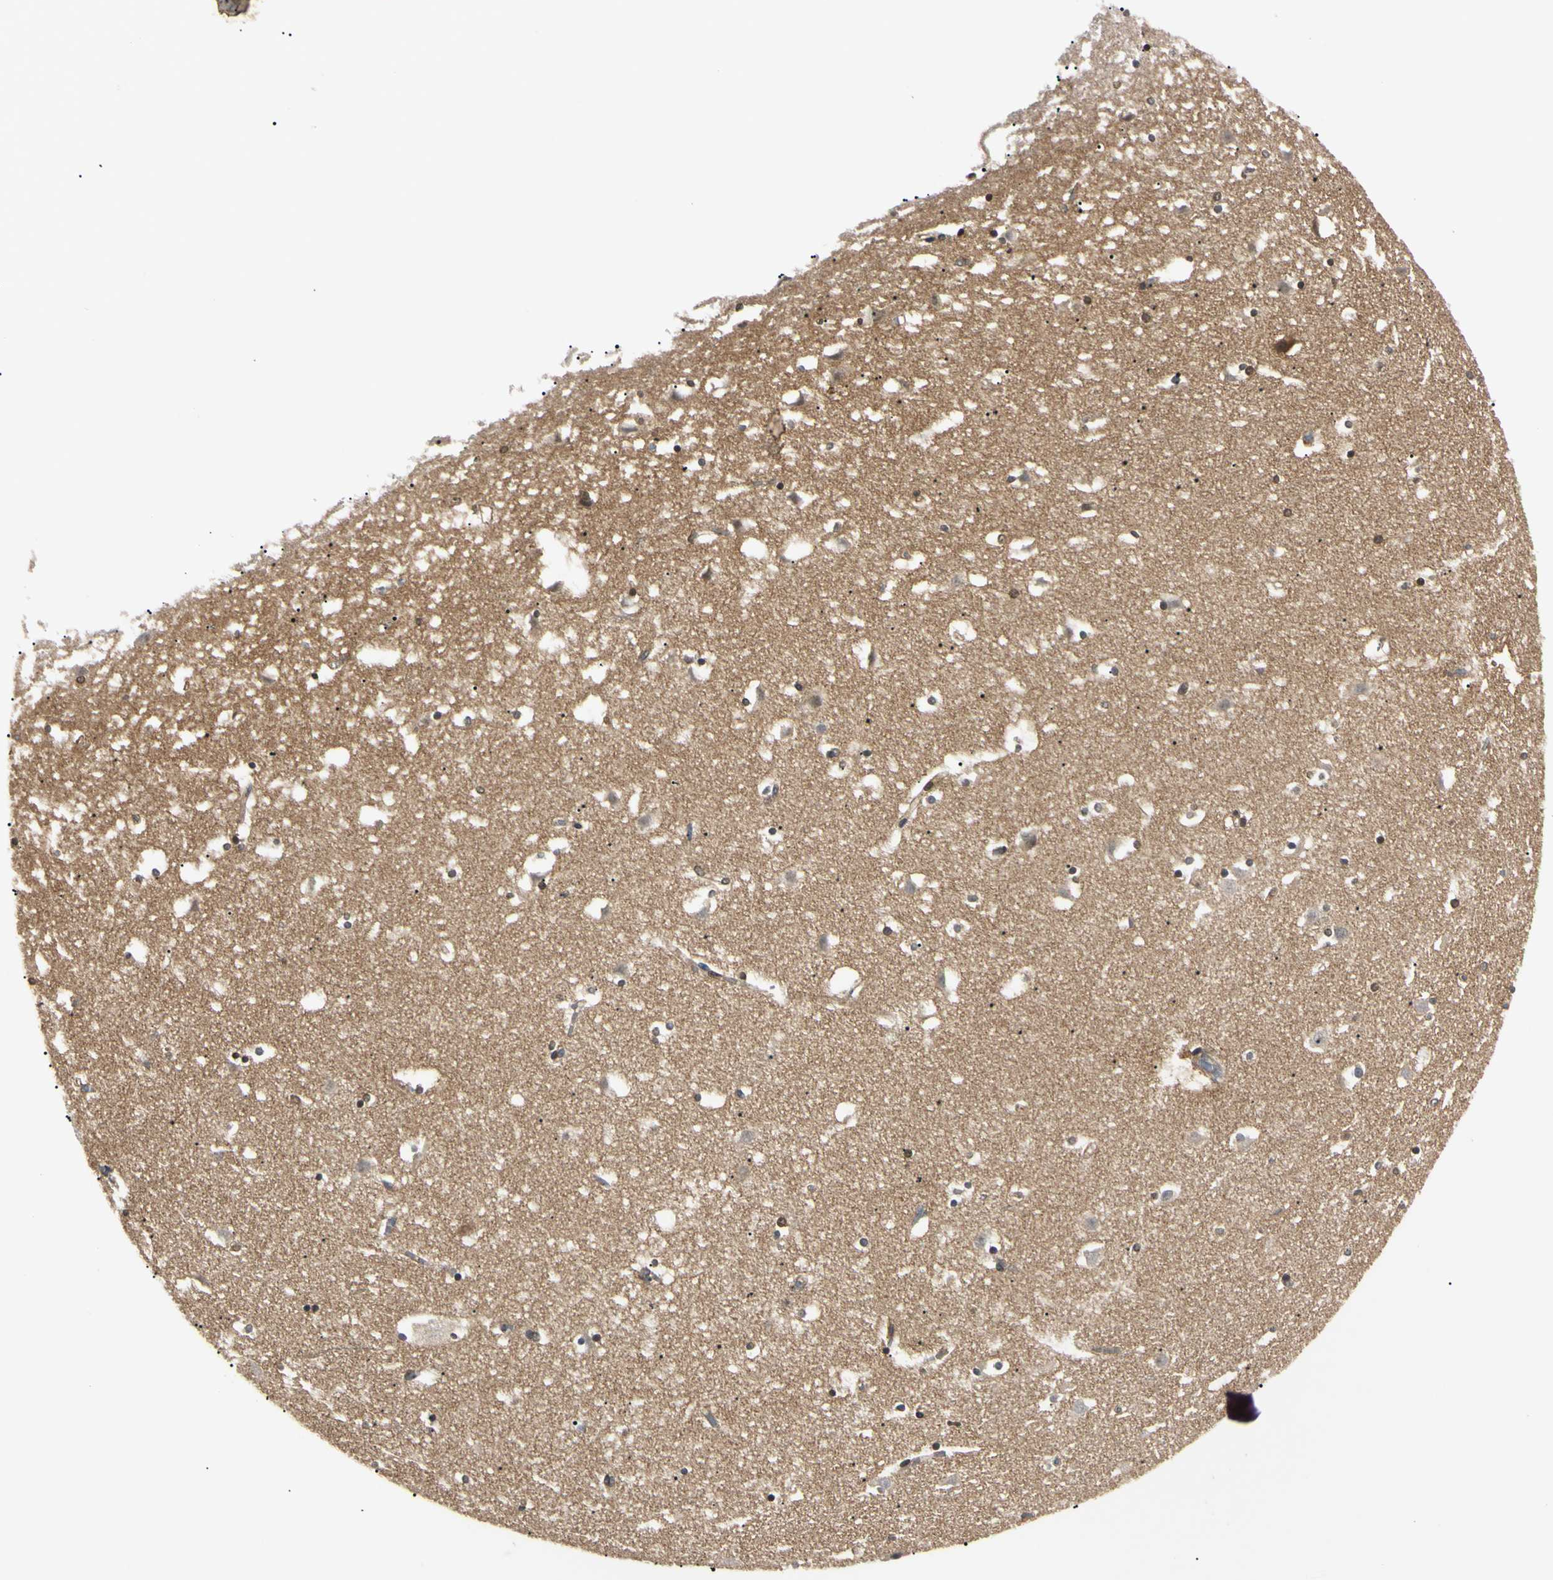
{"staining": {"intensity": "weak", "quantity": "<25%", "location": "cytoplasmic/membranous,nuclear"}, "tissue": "caudate", "cell_type": "Glial cells", "image_type": "normal", "snomed": [{"axis": "morphology", "description": "Normal tissue, NOS"}, {"axis": "topography", "description": "Lateral ventricle wall"}], "caption": "The photomicrograph shows no staining of glial cells in unremarkable caudate.", "gene": "EPN1", "patient": {"sex": "male", "age": 45}}